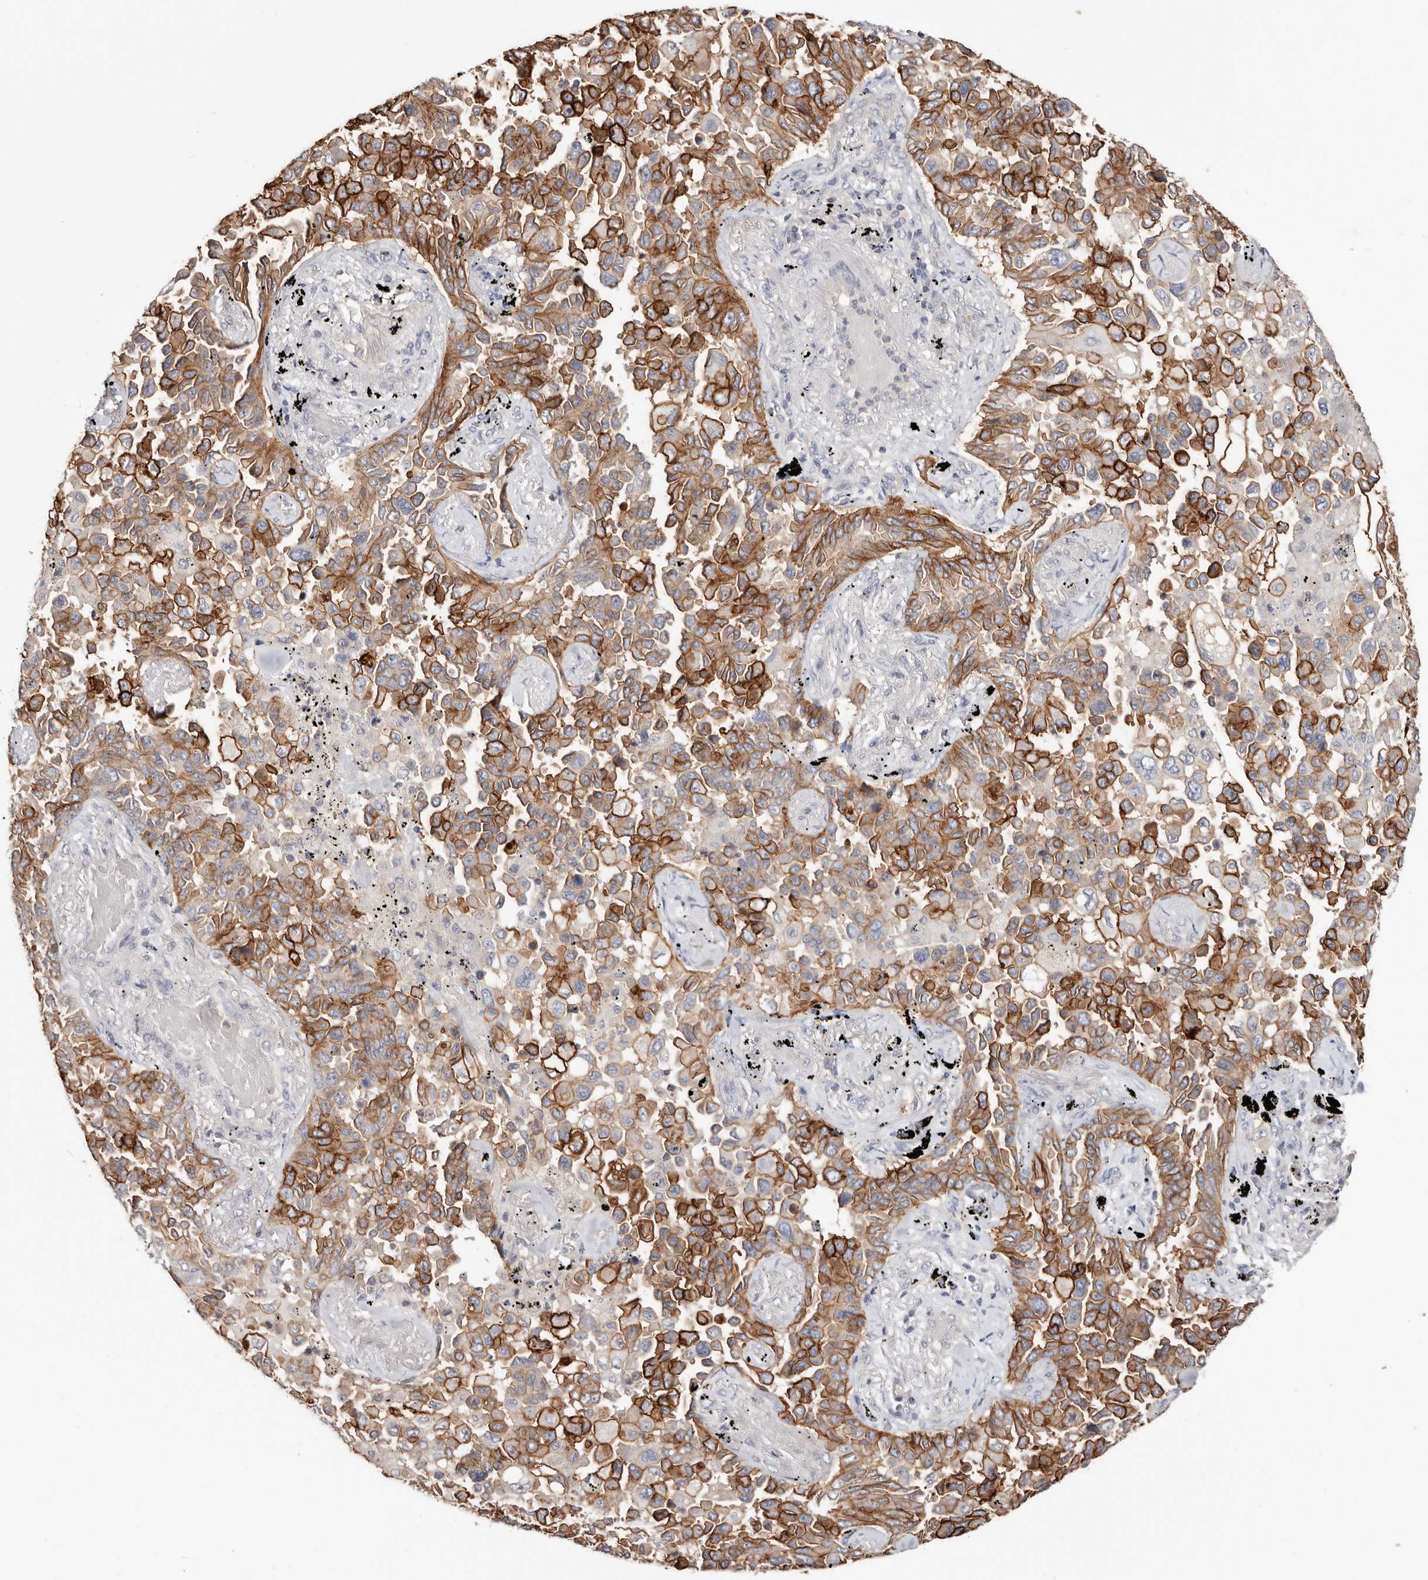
{"staining": {"intensity": "moderate", "quantity": "25%-75%", "location": "cytoplasmic/membranous"}, "tissue": "lung cancer", "cell_type": "Tumor cells", "image_type": "cancer", "snomed": [{"axis": "morphology", "description": "Adenocarcinoma, NOS"}, {"axis": "topography", "description": "Lung"}], "caption": "An IHC histopathology image of tumor tissue is shown. Protein staining in brown labels moderate cytoplasmic/membranous positivity in lung cancer within tumor cells.", "gene": "S100A14", "patient": {"sex": "female", "age": 67}}